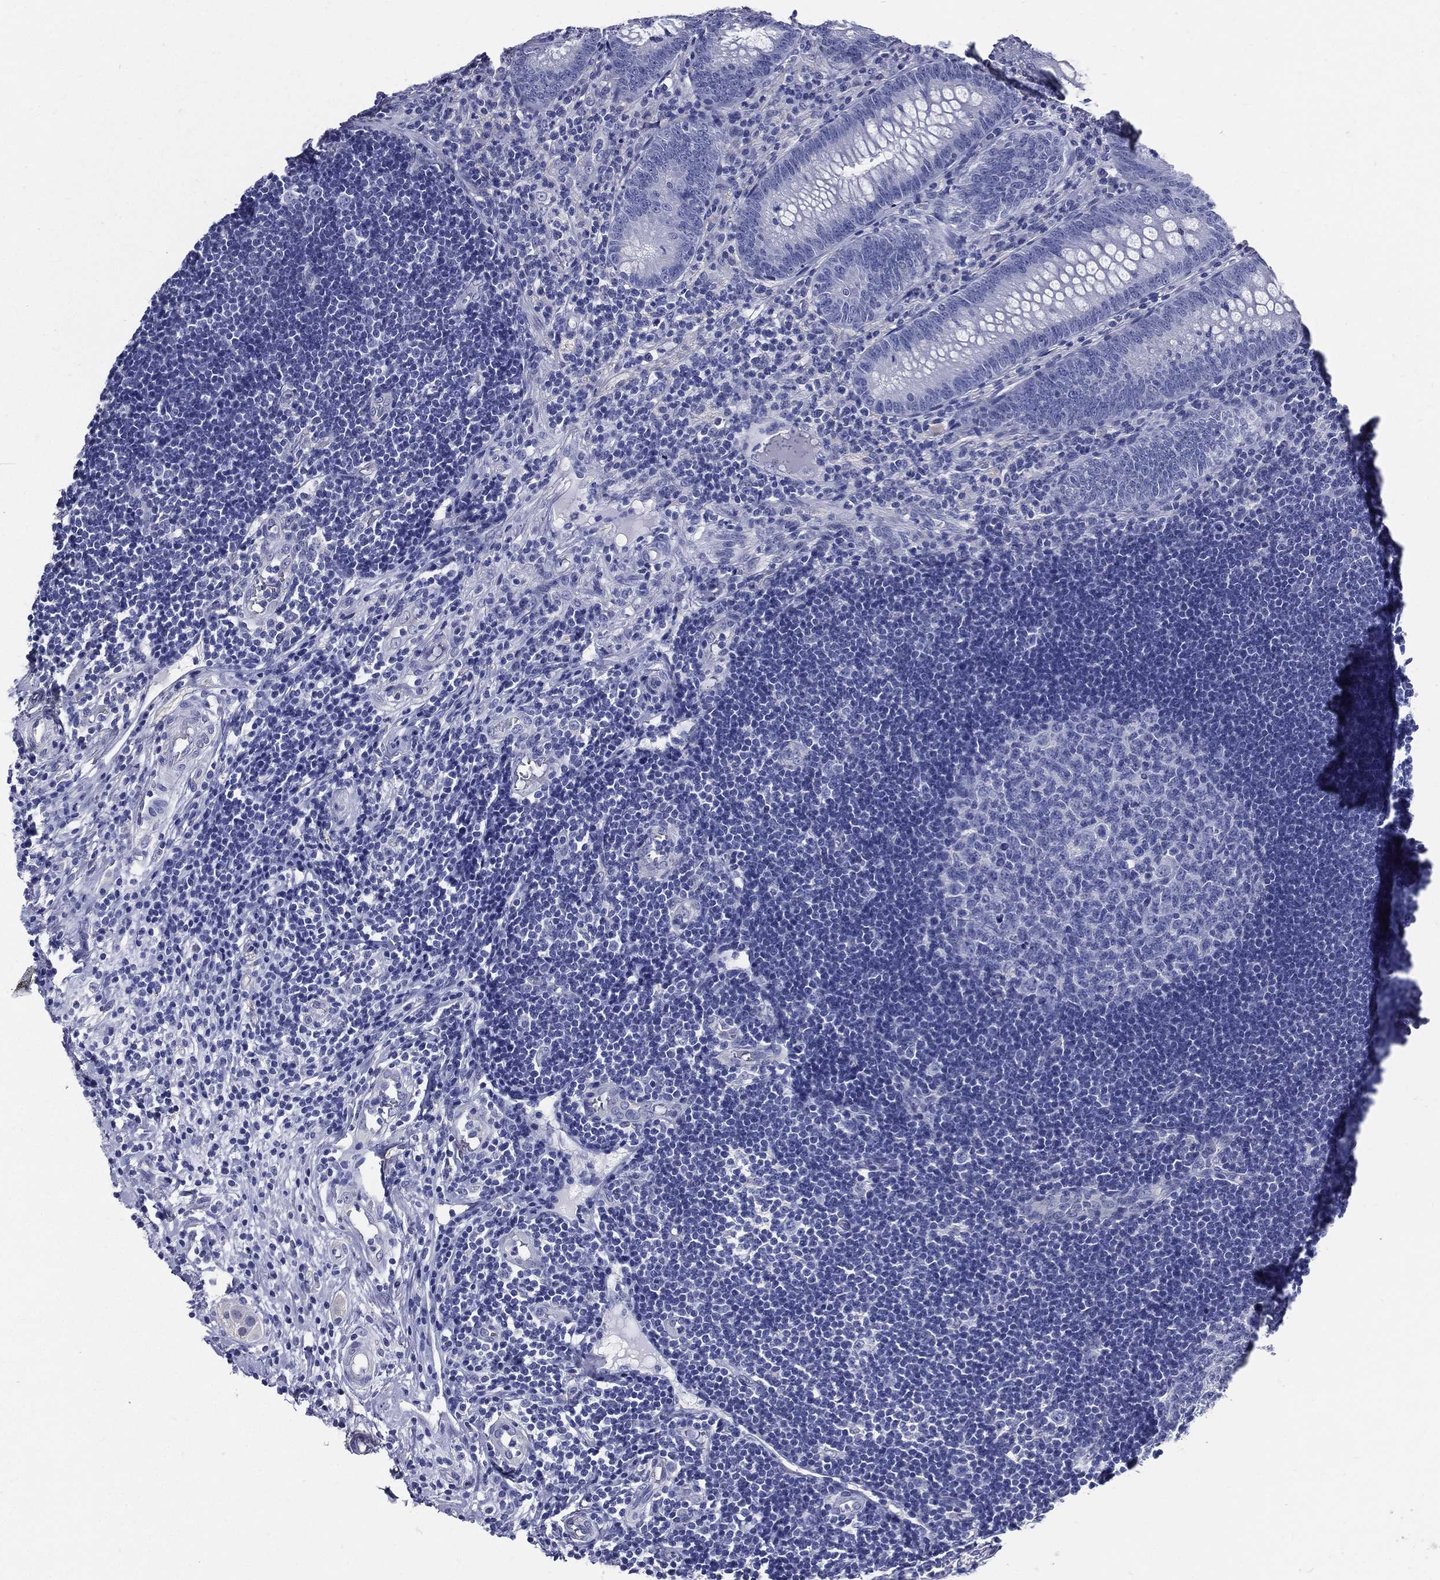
{"staining": {"intensity": "negative", "quantity": "none", "location": "none"}, "tissue": "appendix", "cell_type": "Glandular cells", "image_type": "normal", "snomed": [{"axis": "morphology", "description": "Normal tissue, NOS"}, {"axis": "morphology", "description": "Inflammation, NOS"}, {"axis": "topography", "description": "Appendix"}], "caption": "This is an immunohistochemistry histopathology image of normal appendix. There is no positivity in glandular cells.", "gene": "DPYS", "patient": {"sex": "male", "age": 16}}